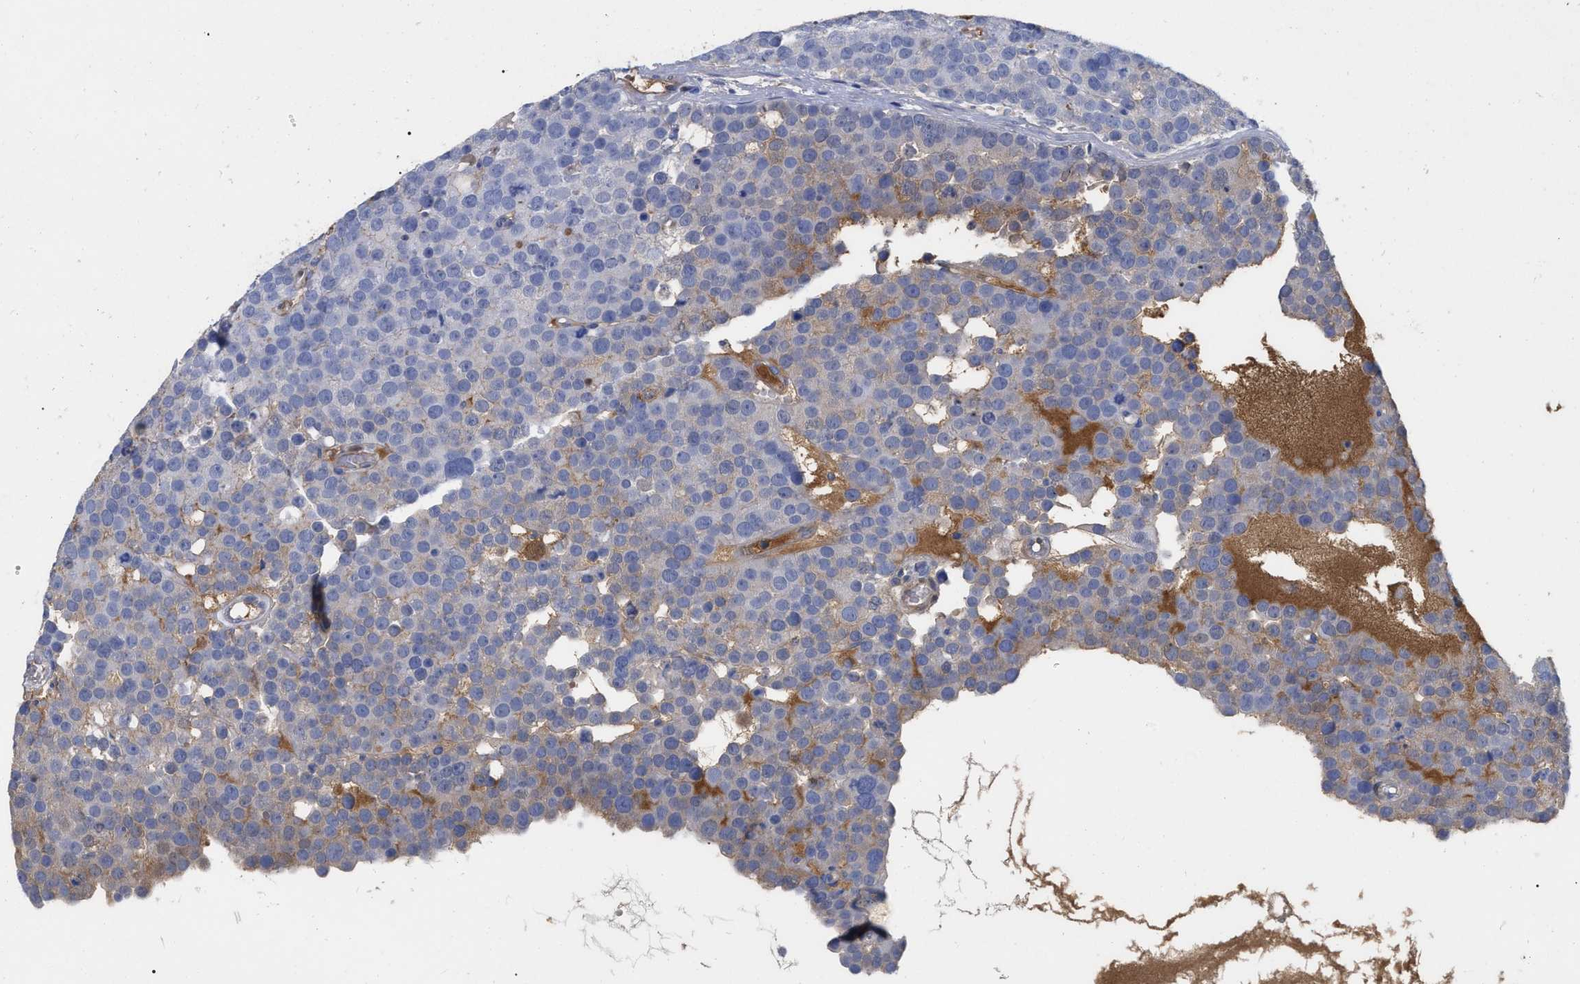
{"staining": {"intensity": "moderate", "quantity": "<25%", "location": "cytoplasmic/membranous"}, "tissue": "testis cancer", "cell_type": "Tumor cells", "image_type": "cancer", "snomed": [{"axis": "morphology", "description": "Seminoma, NOS"}, {"axis": "topography", "description": "Testis"}], "caption": "Testis cancer stained with IHC reveals moderate cytoplasmic/membranous expression in about <25% of tumor cells.", "gene": "IGHV5-51", "patient": {"sex": "male", "age": 71}}